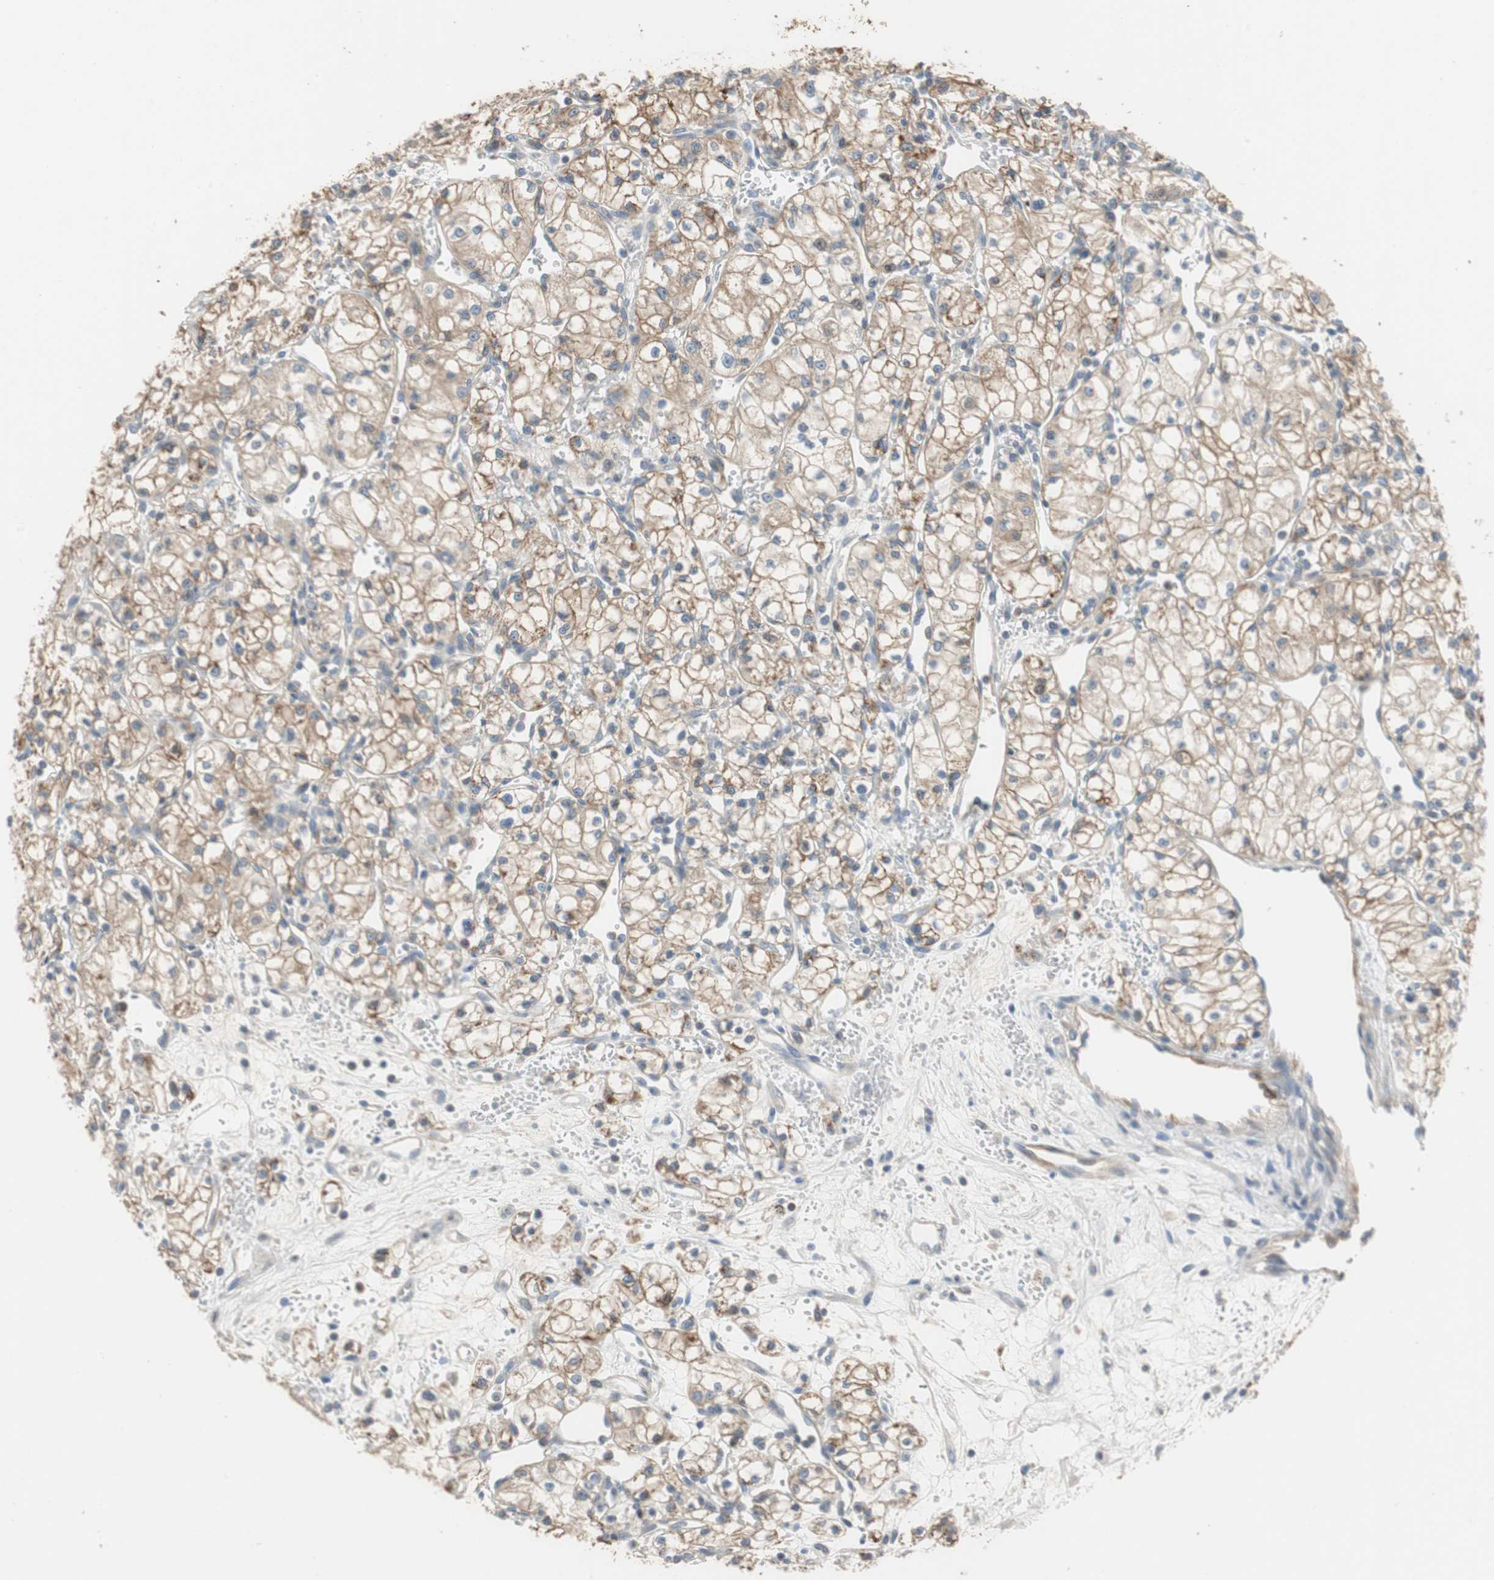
{"staining": {"intensity": "moderate", "quantity": "25%-75%", "location": "cytoplasmic/membranous"}, "tissue": "renal cancer", "cell_type": "Tumor cells", "image_type": "cancer", "snomed": [{"axis": "morphology", "description": "Normal tissue, NOS"}, {"axis": "morphology", "description": "Adenocarcinoma, NOS"}, {"axis": "topography", "description": "Kidney"}], "caption": "High-power microscopy captured an immunohistochemistry micrograph of adenocarcinoma (renal), revealing moderate cytoplasmic/membranous expression in approximately 25%-75% of tumor cells.", "gene": "ALPL", "patient": {"sex": "male", "age": 59}}